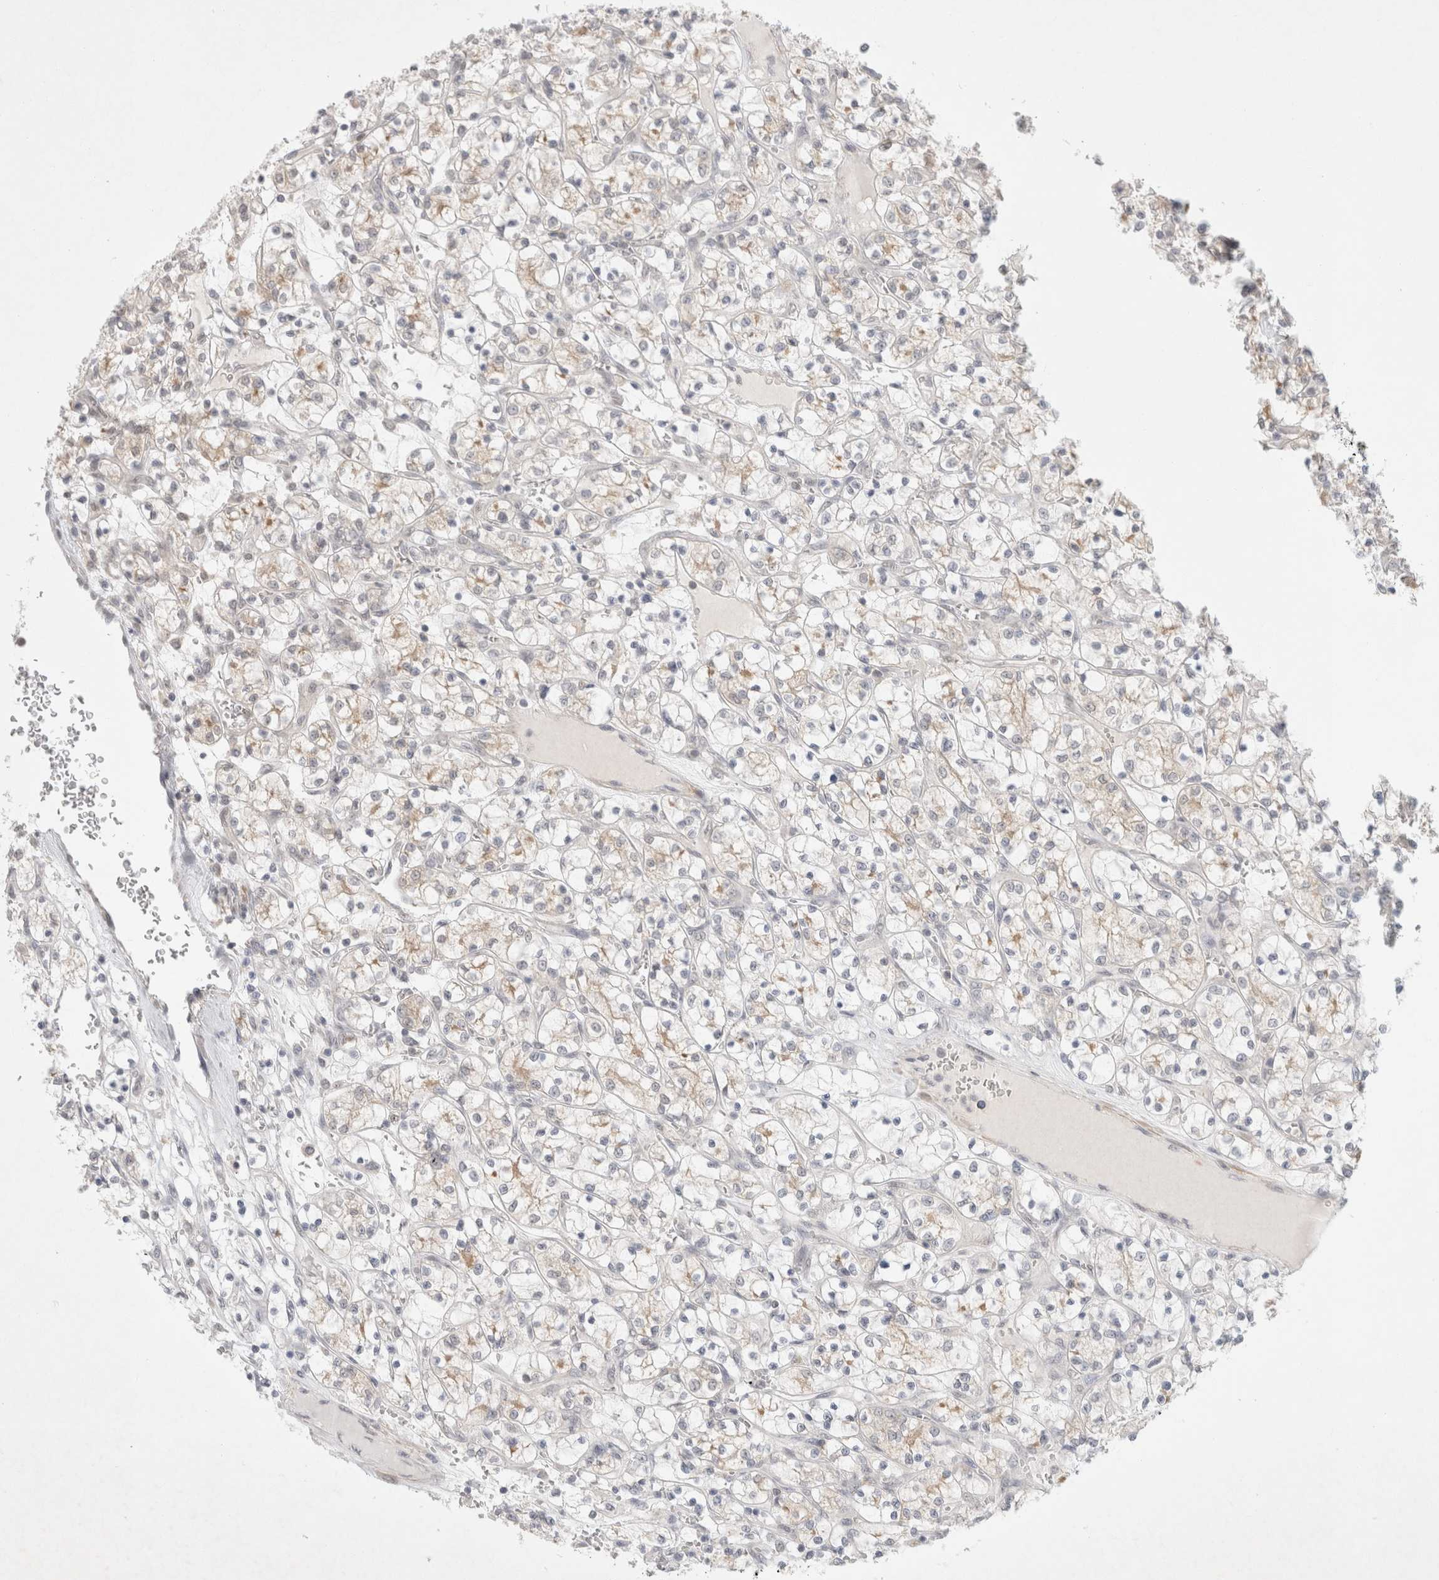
{"staining": {"intensity": "weak", "quantity": "<25%", "location": "cytoplasmic/membranous"}, "tissue": "renal cancer", "cell_type": "Tumor cells", "image_type": "cancer", "snomed": [{"axis": "morphology", "description": "Adenocarcinoma, NOS"}, {"axis": "topography", "description": "Kidney"}], "caption": "Renal cancer (adenocarcinoma) was stained to show a protein in brown. There is no significant expression in tumor cells.", "gene": "FBXO42", "patient": {"sex": "female", "age": 69}}